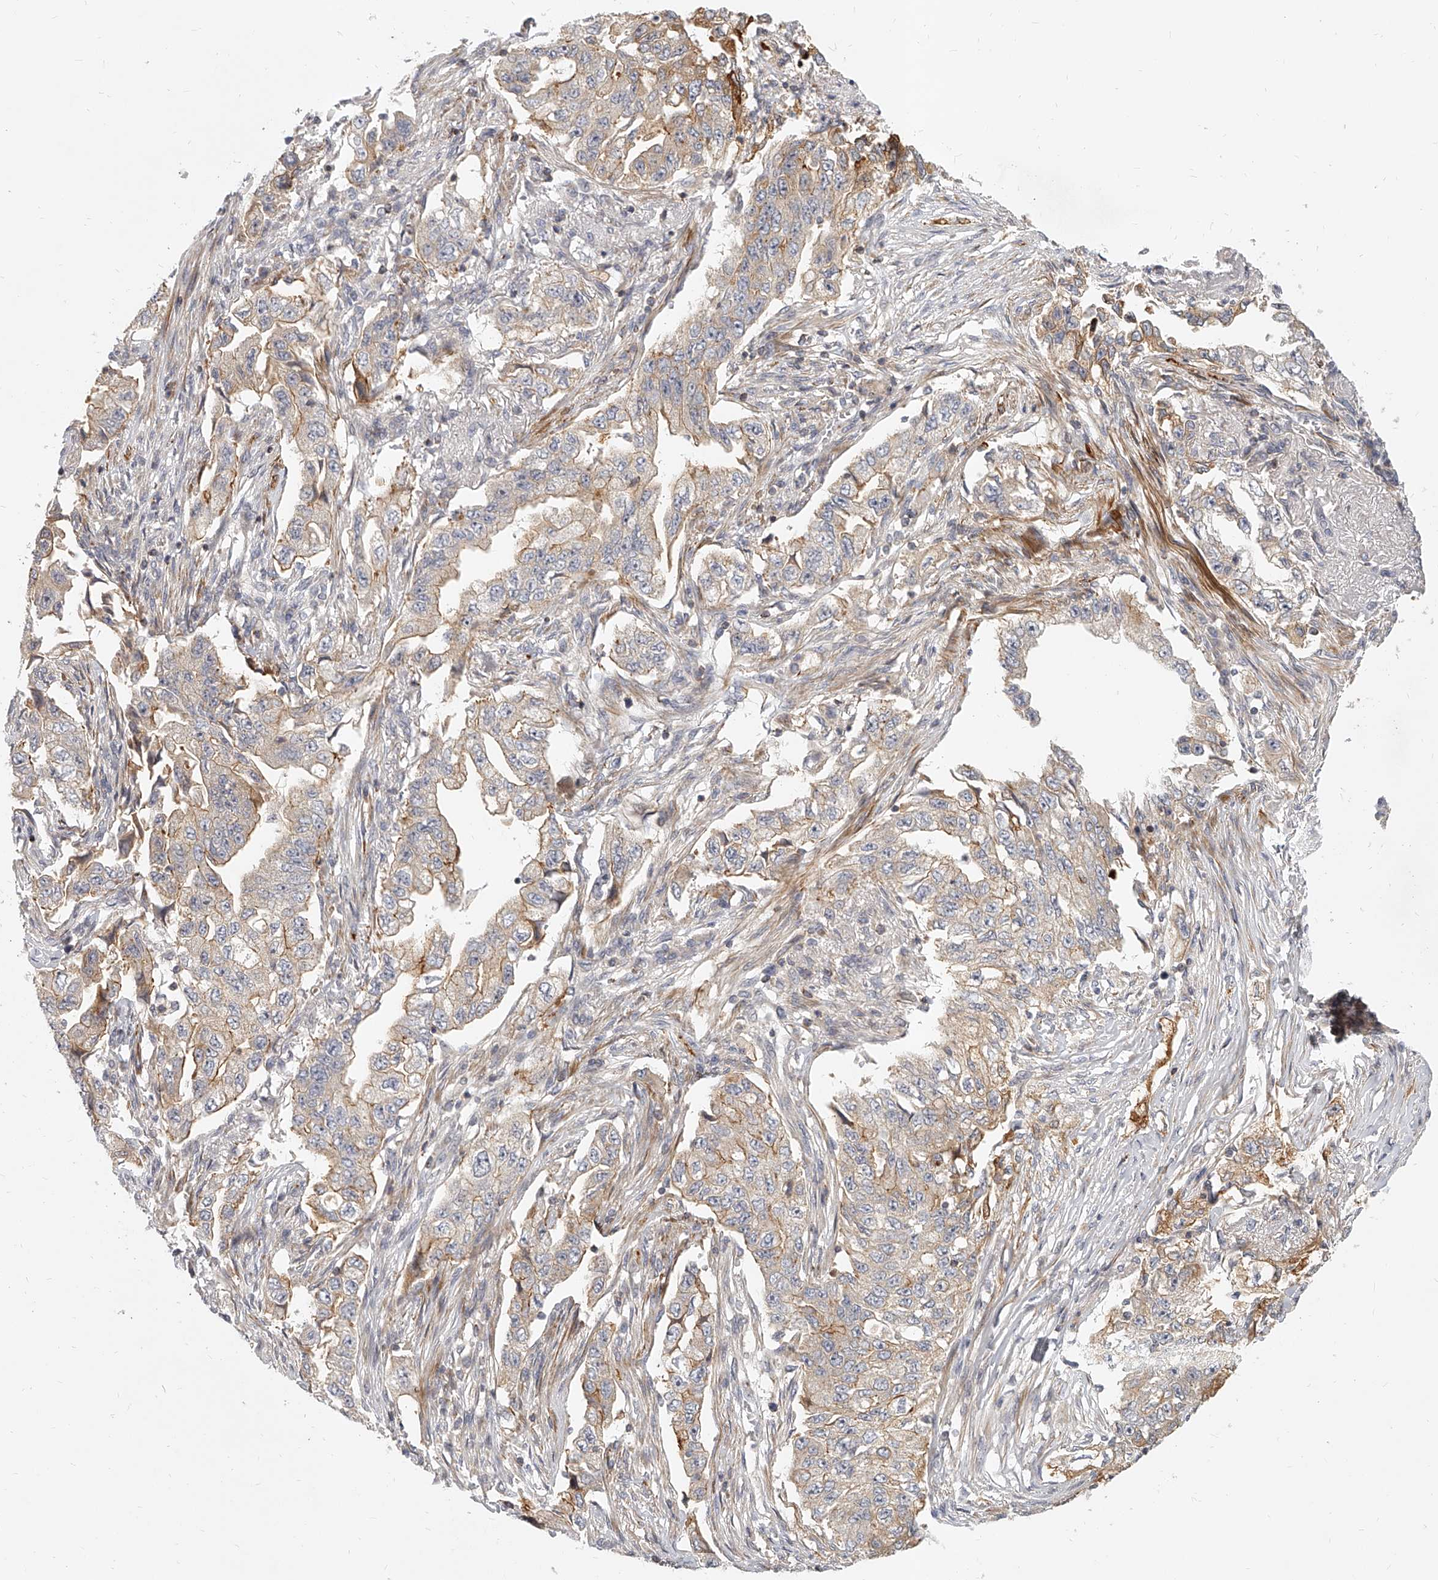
{"staining": {"intensity": "weak", "quantity": "25%-75%", "location": "cytoplasmic/membranous"}, "tissue": "lung cancer", "cell_type": "Tumor cells", "image_type": "cancer", "snomed": [{"axis": "morphology", "description": "Adenocarcinoma, NOS"}, {"axis": "topography", "description": "Lung"}], "caption": "This photomicrograph shows IHC staining of lung cancer, with low weak cytoplasmic/membranous positivity in about 25%-75% of tumor cells.", "gene": "SLC37A1", "patient": {"sex": "female", "age": 51}}